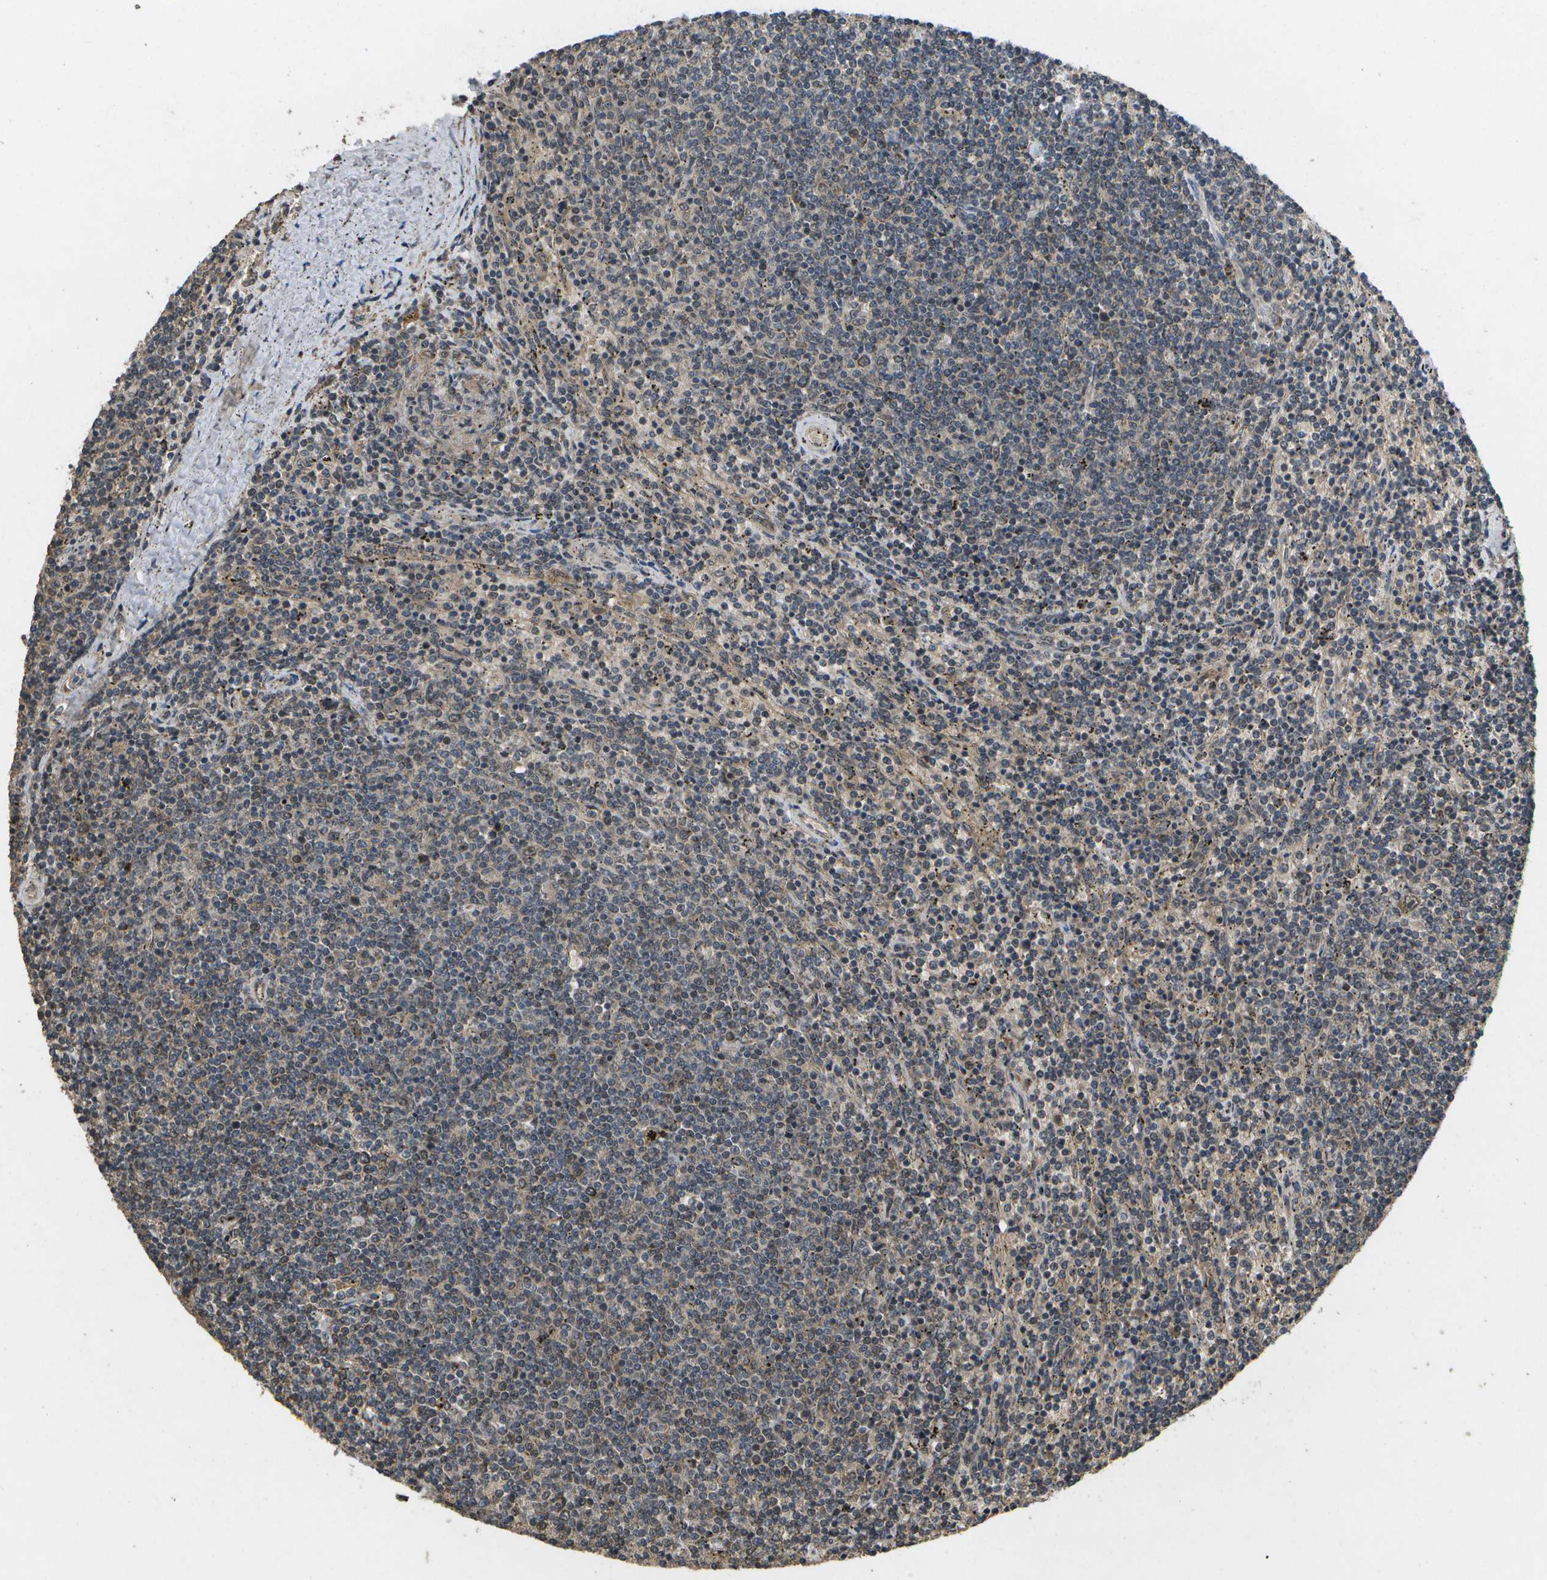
{"staining": {"intensity": "weak", "quantity": "<25%", "location": "cytoplasmic/membranous"}, "tissue": "lymphoma", "cell_type": "Tumor cells", "image_type": "cancer", "snomed": [{"axis": "morphology", "description": "Malignant lymphoma, non-Hodgkin's type, Low grade"}, {"axis": "topography", "description": "Spleen"}], "caption": "There is no significant positivity in tumor cells of lymphoma.", "gene": "ALAS1", "patient": {"sex": "female", "age": 50}}